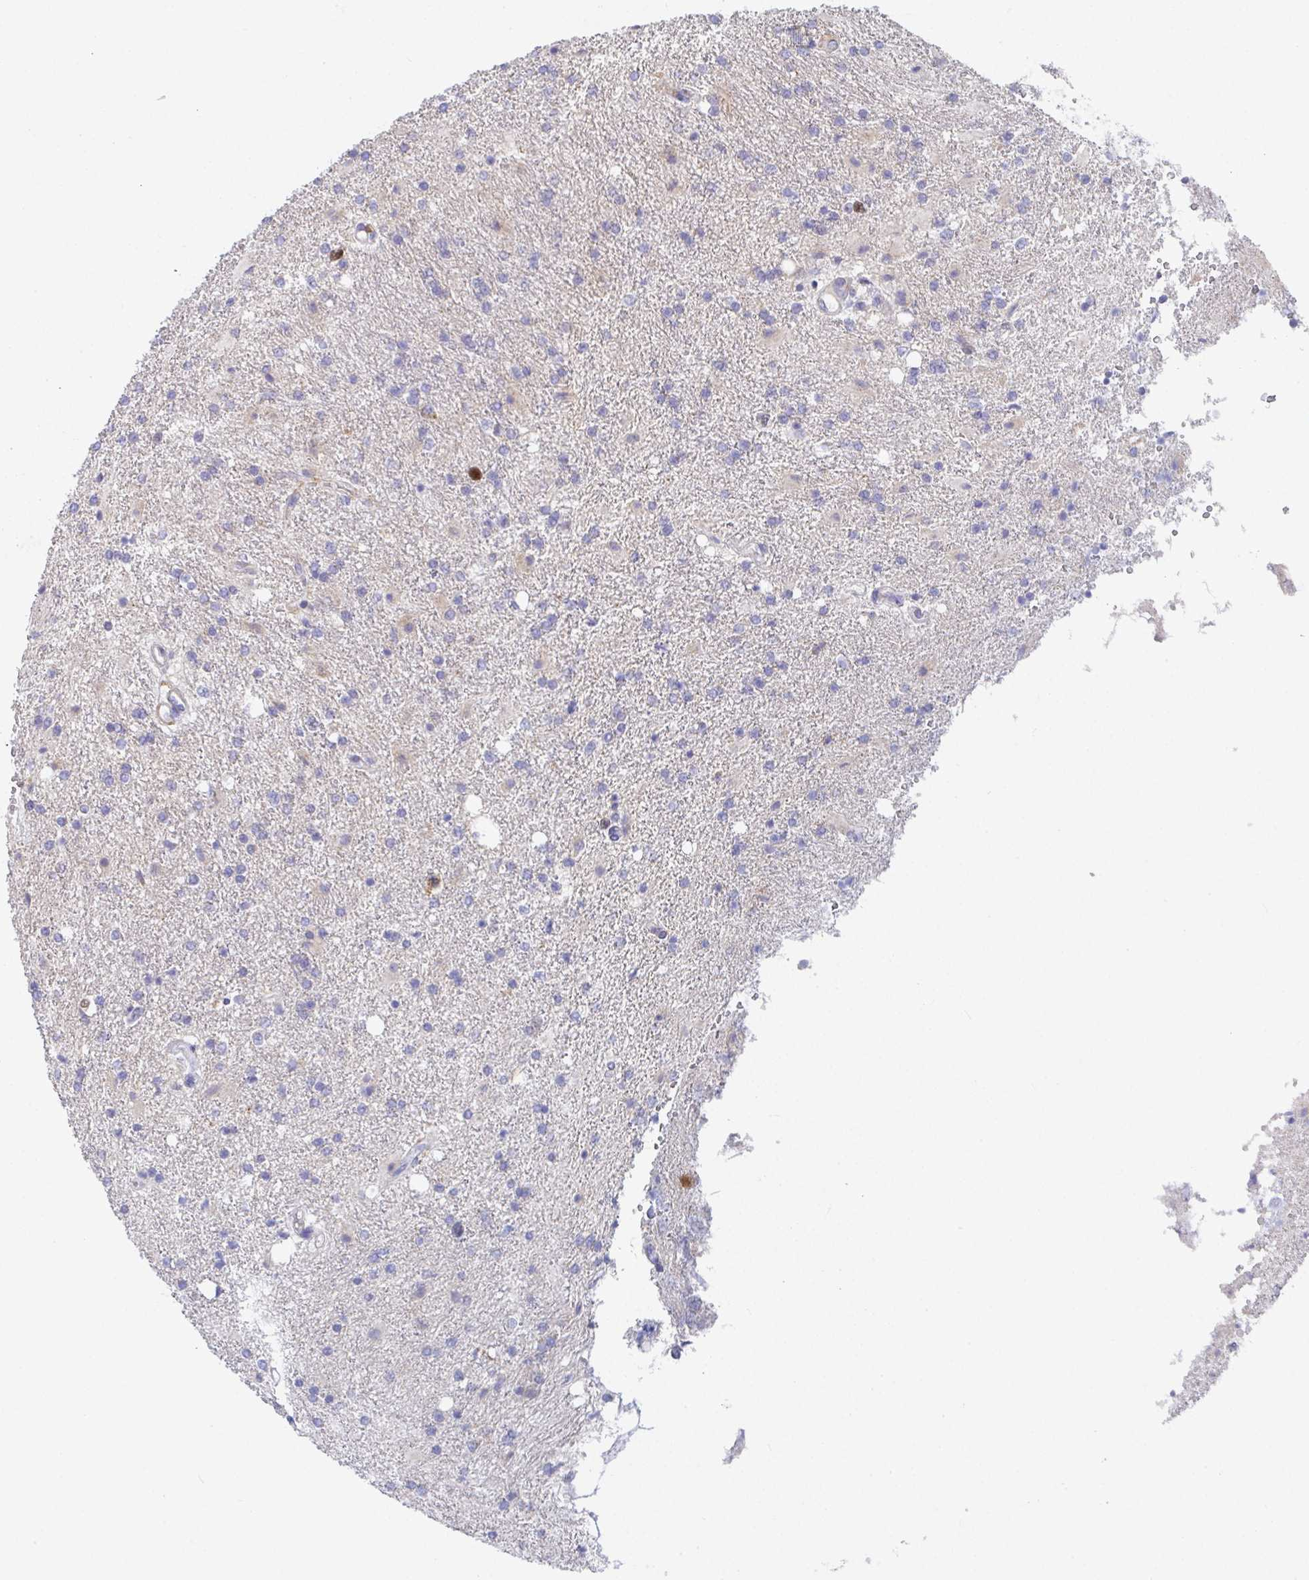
{"staining": {"intensity": "negative", "quantity": "none", "location": "none"}, "tissue": "glioma", "cell_type": "Tumor cells", "image_type": "cancer", "snomed": [{"axis": "morphology", "description": "Glioma, malignant, High grade"}, {"axis": "topography", "description": "Brain"}], "caption": "Tumor cells are negative for protein expression in human malignant glioma (high-grade).", "gene": "ATP5F1C", "patient": {"sex": "male", "age": 56}}